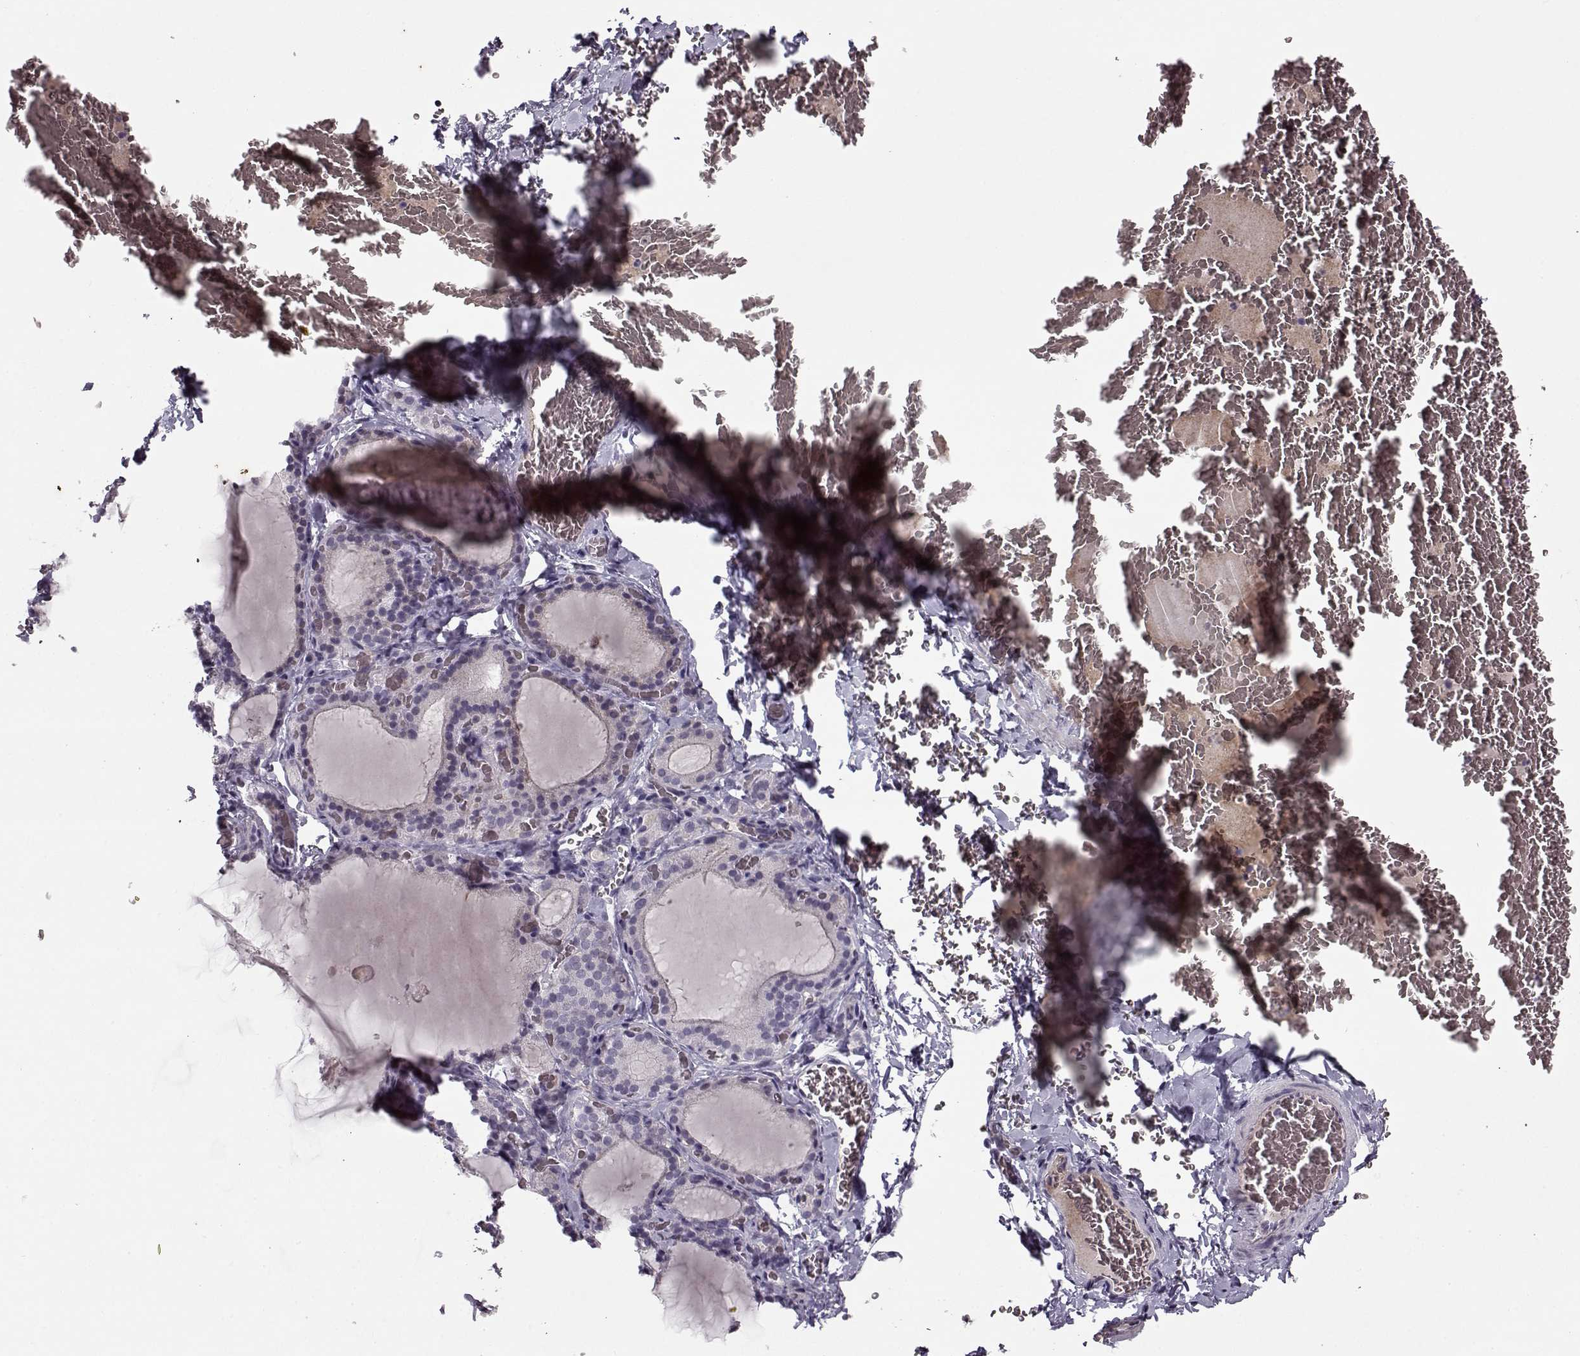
{"staining": {"intensity": "negative", "quantity": "none", "location": "none"}, "tissue": "thyroid gland", "cell_type": "Glandular cells", "image_type": "normal", "snomed": [{"axis": "morphology", "description": "Normal tissue, NOS"}, {"axis": "morphology", "description": "Hyperplasia, NOS"}, {"axis": "topography", "description": "Thyroid gland"}], "caption": "This is a micrograph of IHC staining of normal thyroid gland, which shows no staining in glandular cells.", "gene": "KRT9", "patient": {"sex": "female", "age": 27}}